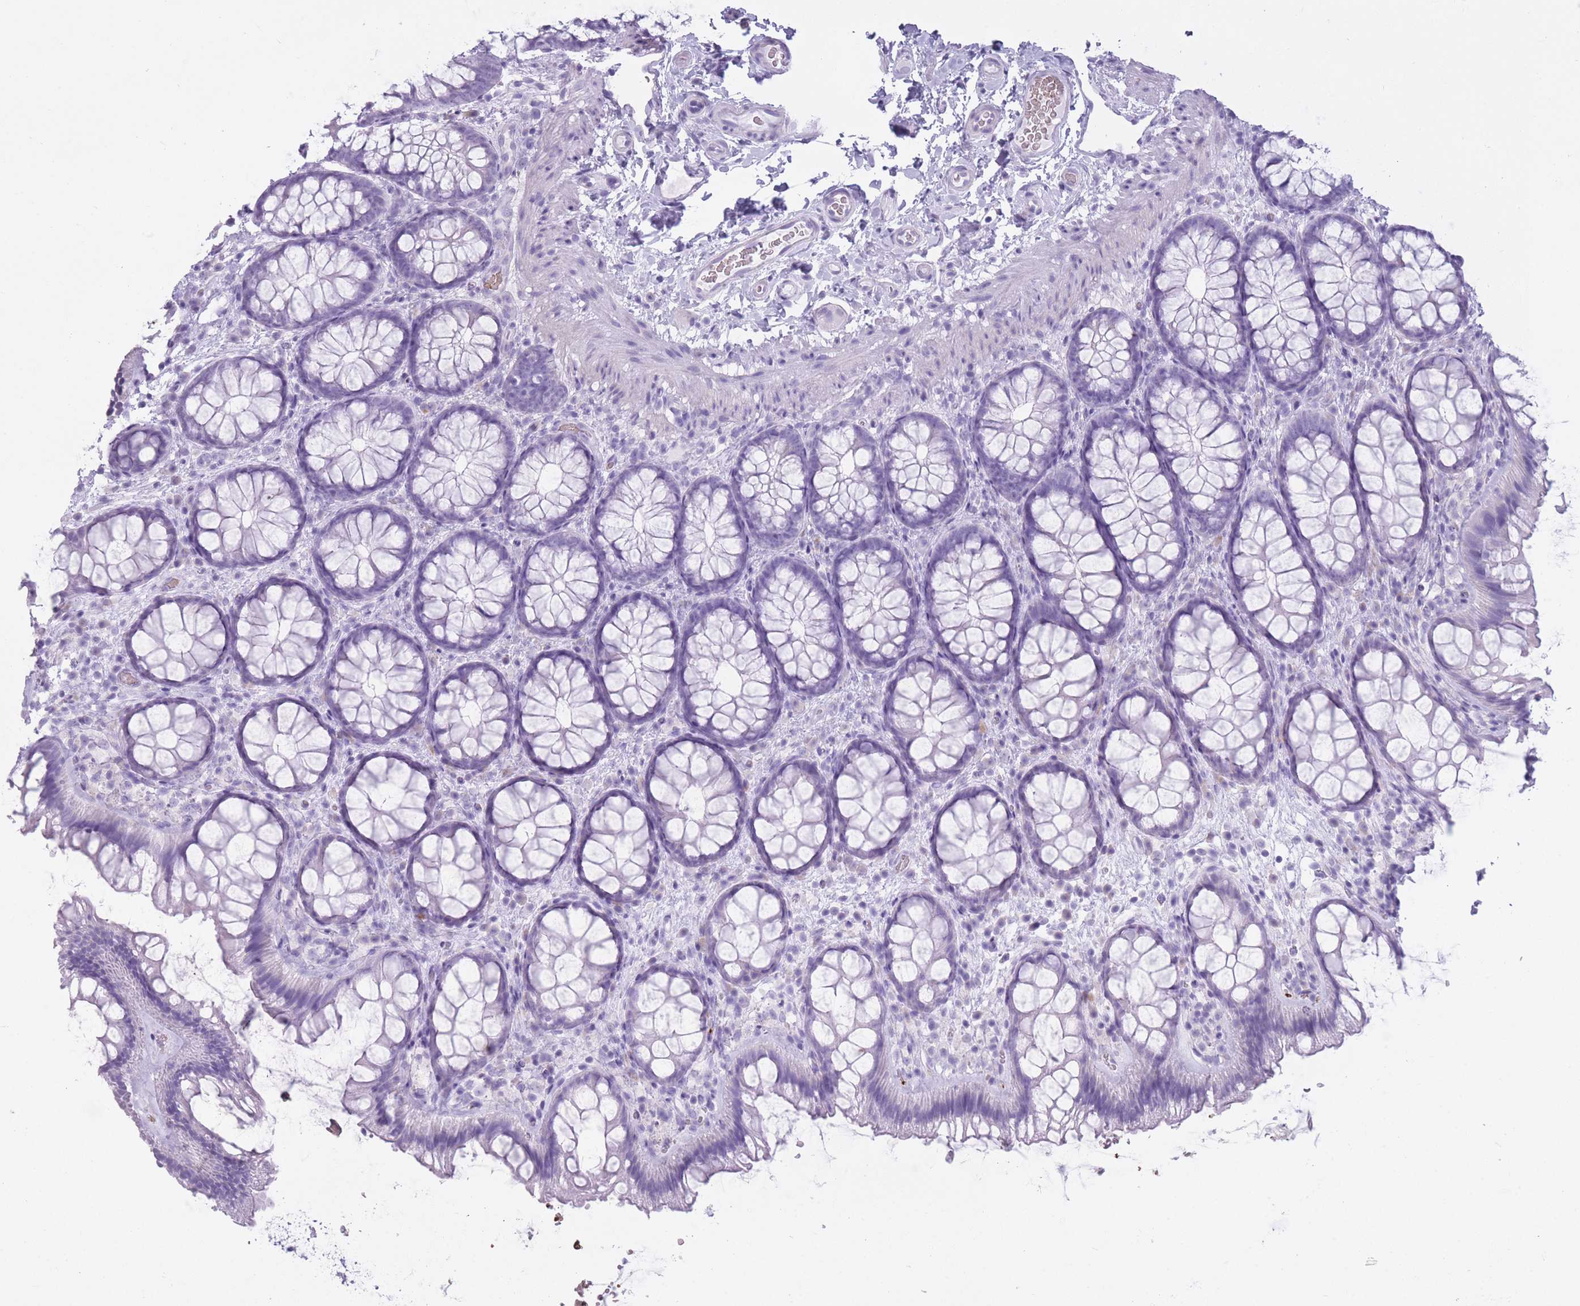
{"staining": {"intensity": "negative", "quantity": "none", "location": "none"}, "tissue": "colon", "cell_type": "Endothelial cells", "image_type": "normal", "snomed": [{"axis": "morphology", "description": "Normal tissue, NOS"}, {"axis": "topography", "description": "Colon"}], "caption": "High magnification brightfield microscopy of benign colon stained with DAB (brown) and counterstained with hematoxylin (blue): endothelial cells show no significant expression. Nuclei are stained in blue.", "gene": "OR7C1", "patient": {"sex": "male", "age": 46}}